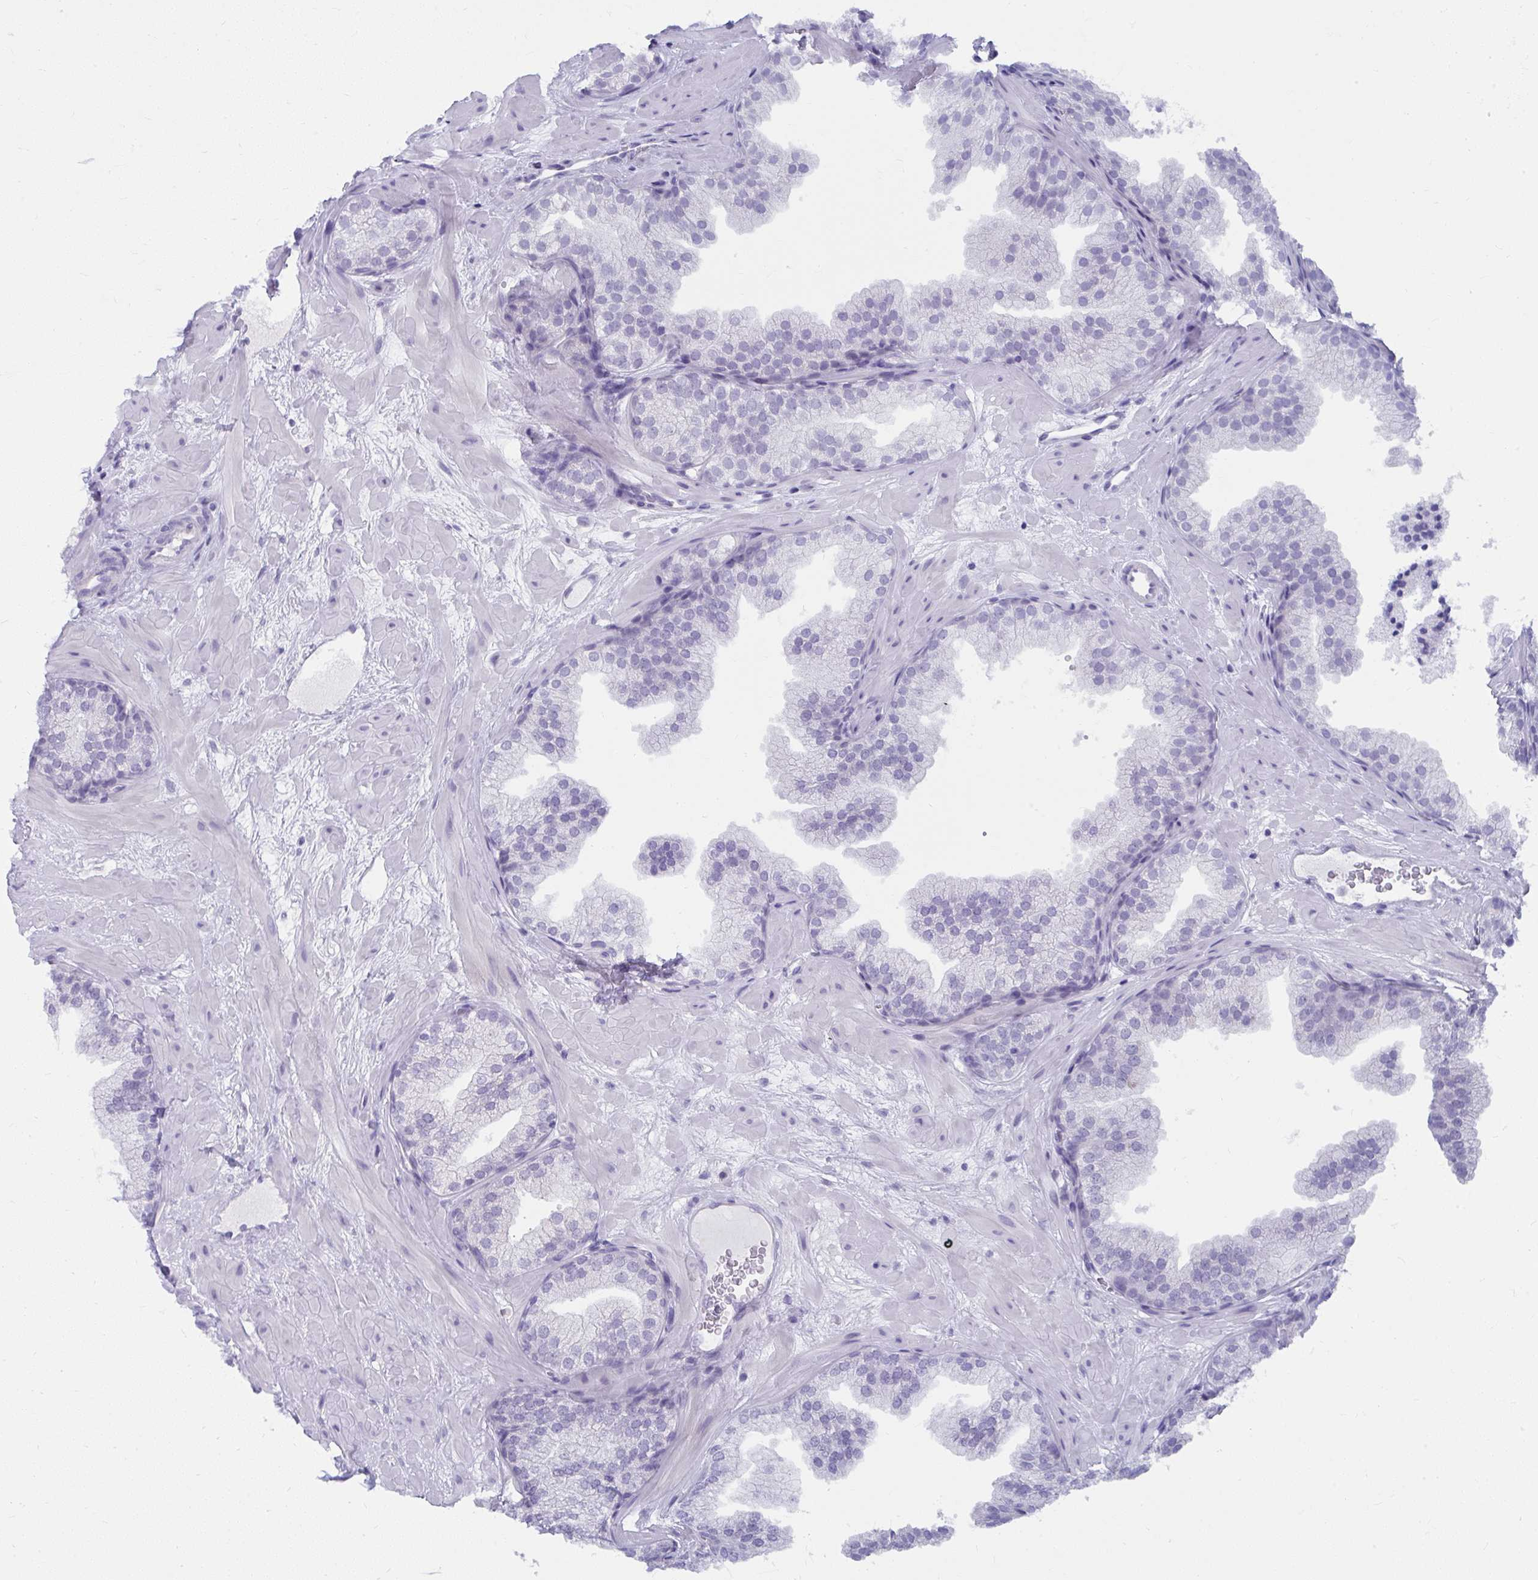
{"staining": {"intensity": "negative", "quantity": "none", "location": "none"}, "tissue": "prostate", "cell_type": "Glandular cells", "image_type": "normal", "snomed": [{"axis": "morphology", "description": "Normal tissue, NOS"}, {"axis": "topography", "description": "Prostate"}], "caption": "Image shows no significant protein staining in glandular cells of benign prostate.", "gene": "UGT3A2", "patient": {"sex": "male", "age": 37}}